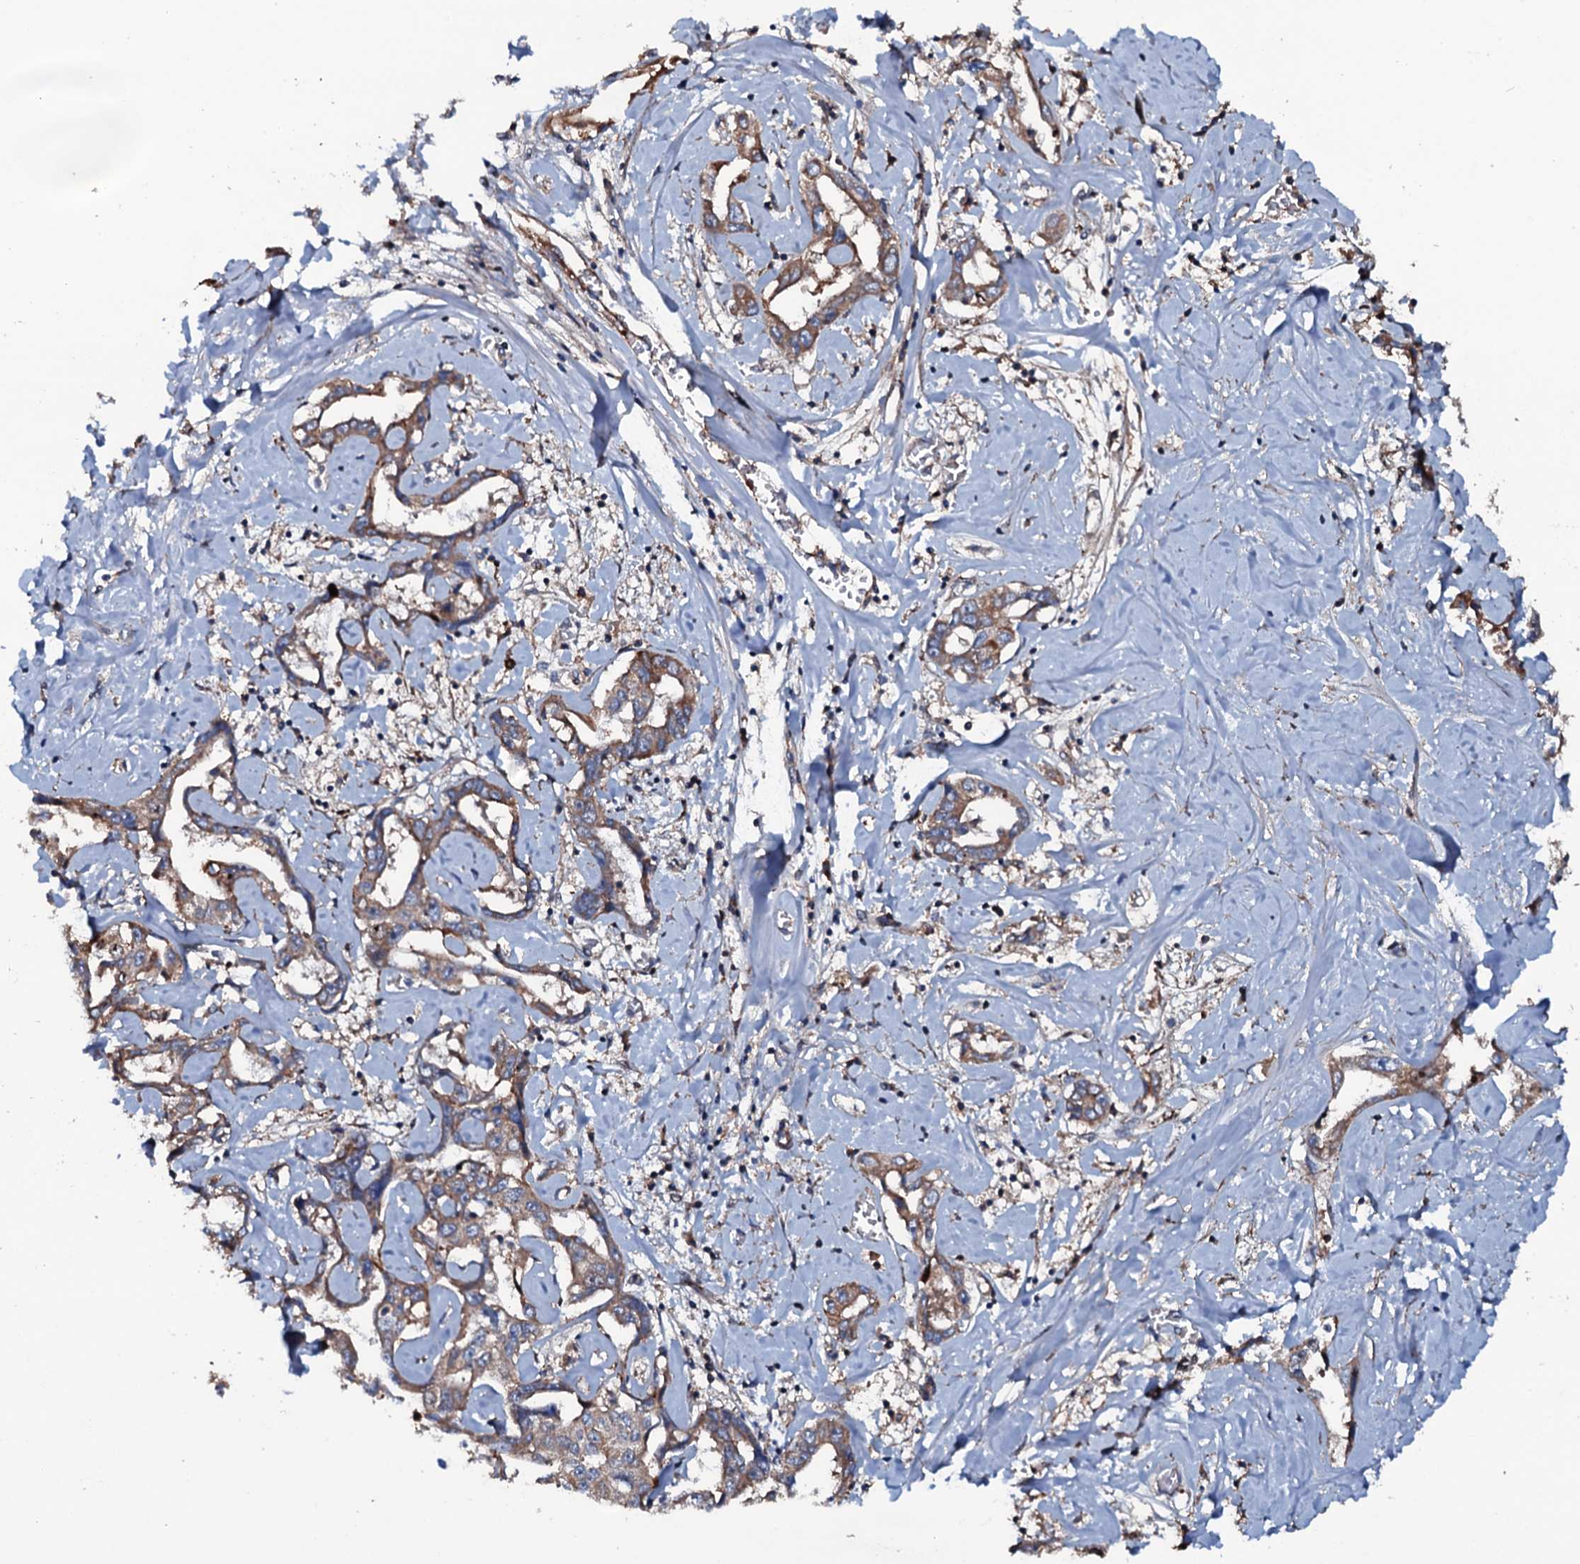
{"staining": {"intensity": "moderate", "quantity": ">75%", "location": "cytoplasmic/membranous"}, "tissue": "liver cancer", "cell_type": "Tumor cells", "image_type": "cancer", "snomed": [{"axis": "morphology", "description": "Cholangiocarcinoma"}, {"axis": "topography", "description": "Liver"}], "caption": "Tumor cells demonstrate medium levels of moderate cytoplasmic/membranous expression in approximately >75% of cells in human liver cancer.", "gene": "NEK1", "patient": {"sex": "male", "age": 59}}